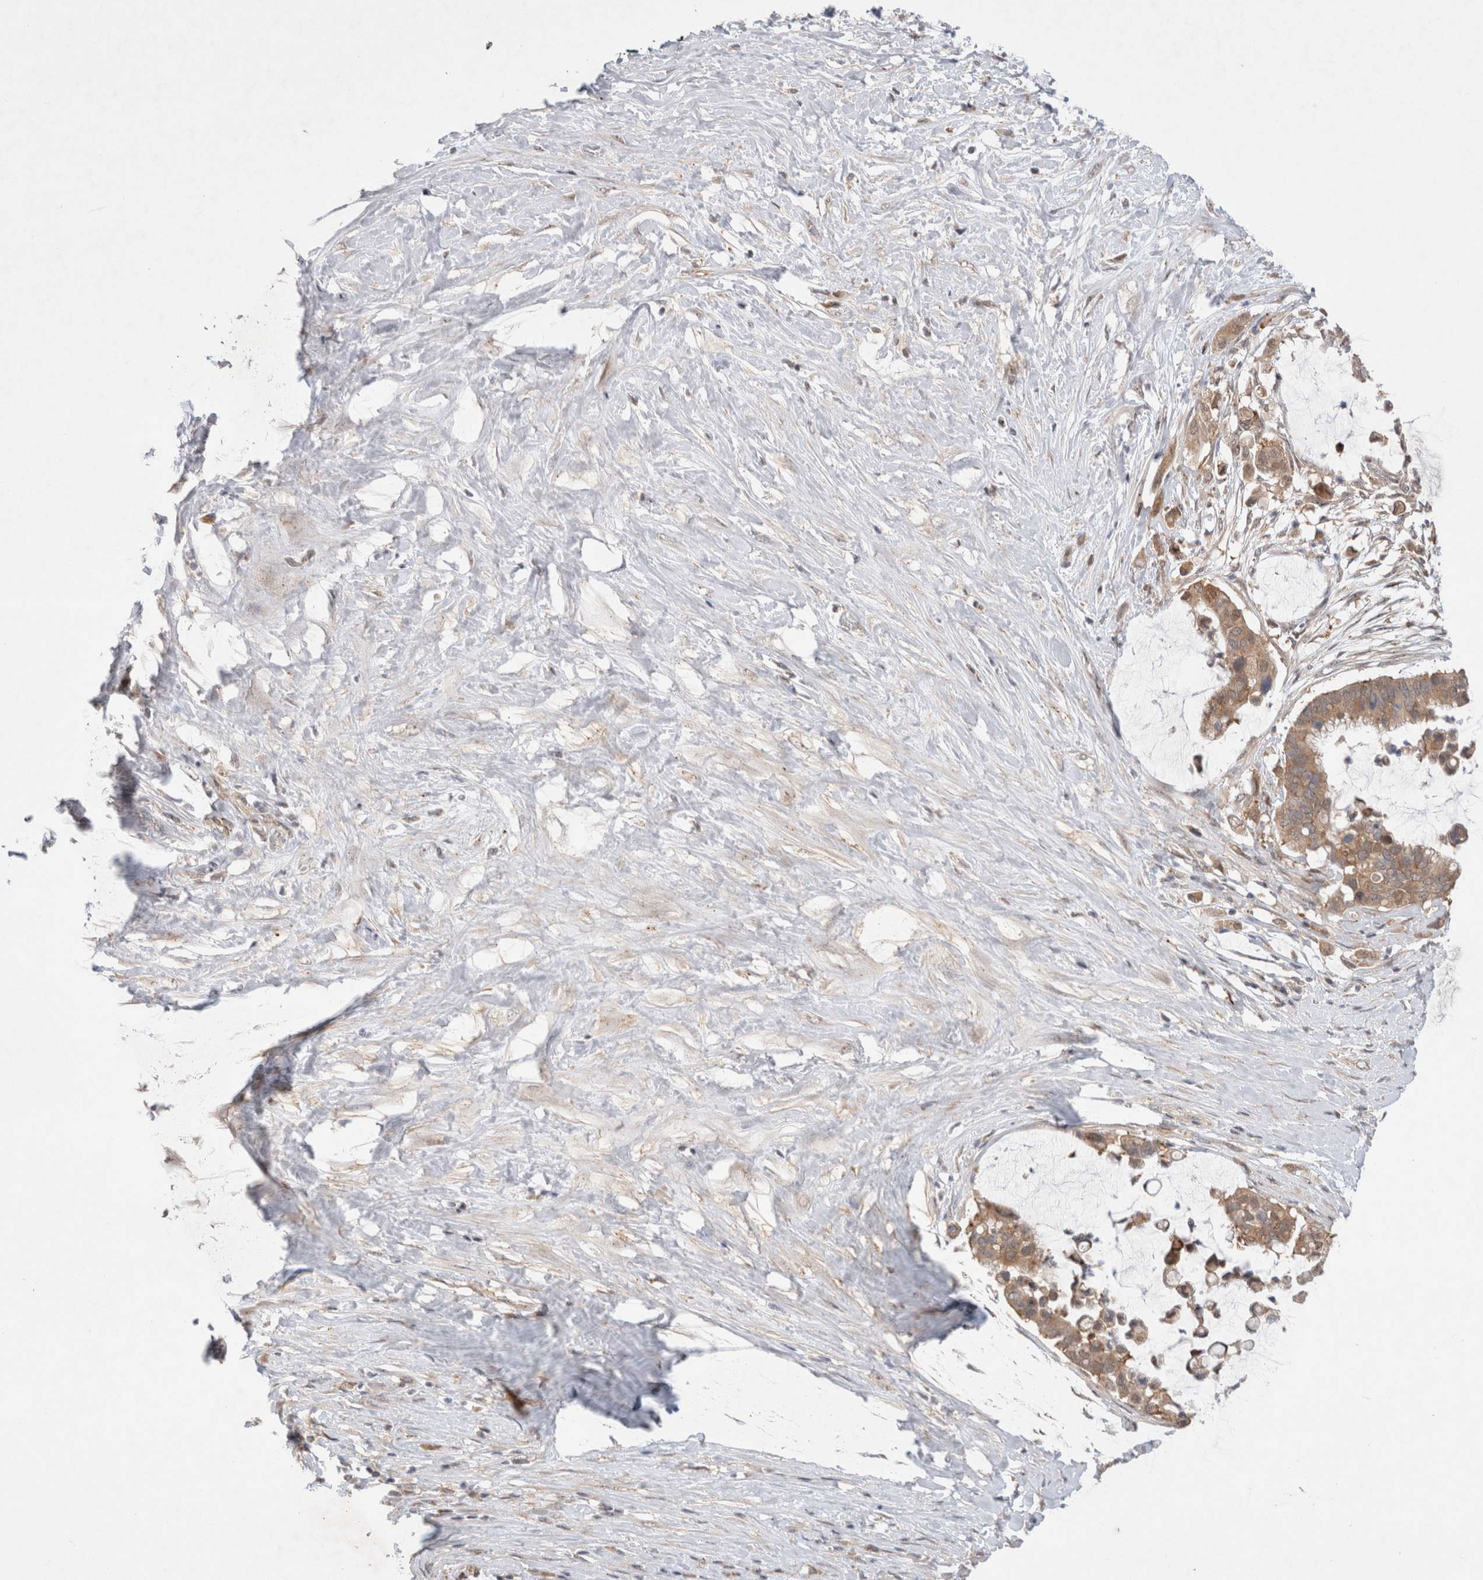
{"staining": {"intensity": "moderate", "quantity": ">75%", "location": "cytoplasmic/membranous"}, "tissue": "pancreatic cancer", "cell_type": "Tumor cells", "image_type": "cancer", "snomed": [{"axis": "morphology", "description": "Adenocarcinoma, NOS"}, {"axis": "topography", "description": "Pancreas"}], "caption": "Pancreatic cancer (adenocarcinoma) stained with a brown dye exhibits moderate cytoplasmic/membranous positive expression in approximately >75% of tumor cells.", "gene": "SLC29A1", "patient": {"sex": "male", "age": 41}}